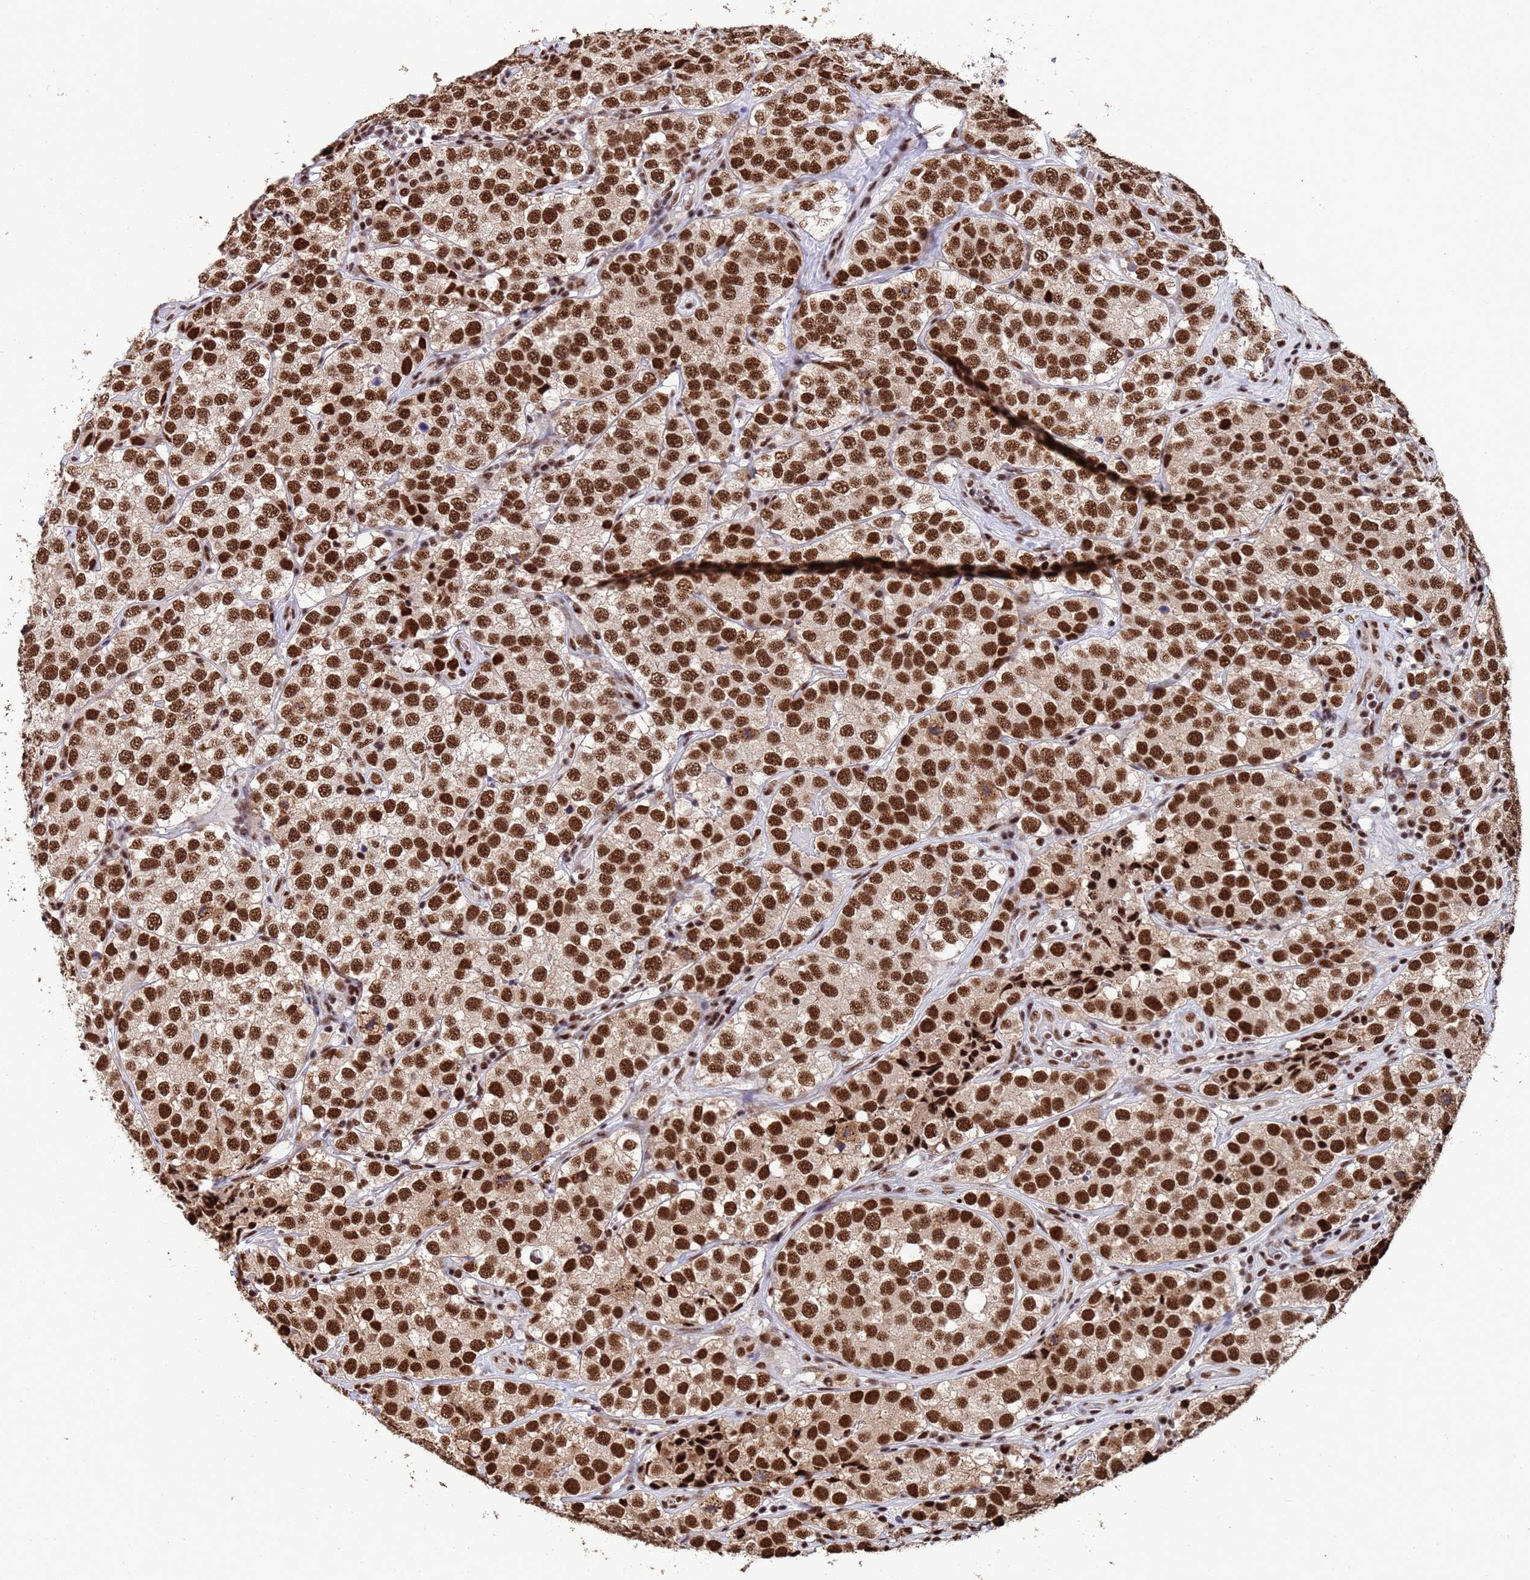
{"staining": {"intensity": "strong", "quantity": ">75%", "location": "nuclear"}, "tissue": "testis cancer", "cell_type": "Tumor cells", "image_type": "cancer", "snomed": [{"axis": "morphology", "description": "Seminoma, NOS"}, {"axis": "topography", "description": "Testis"}], "caption": "A brown stain highlights strong nuclear expression of a protein in human testis cancer (seminoma) tumor cells.", "gene": "SF3B2", "patient": {"sex": "male", "age": 34}}